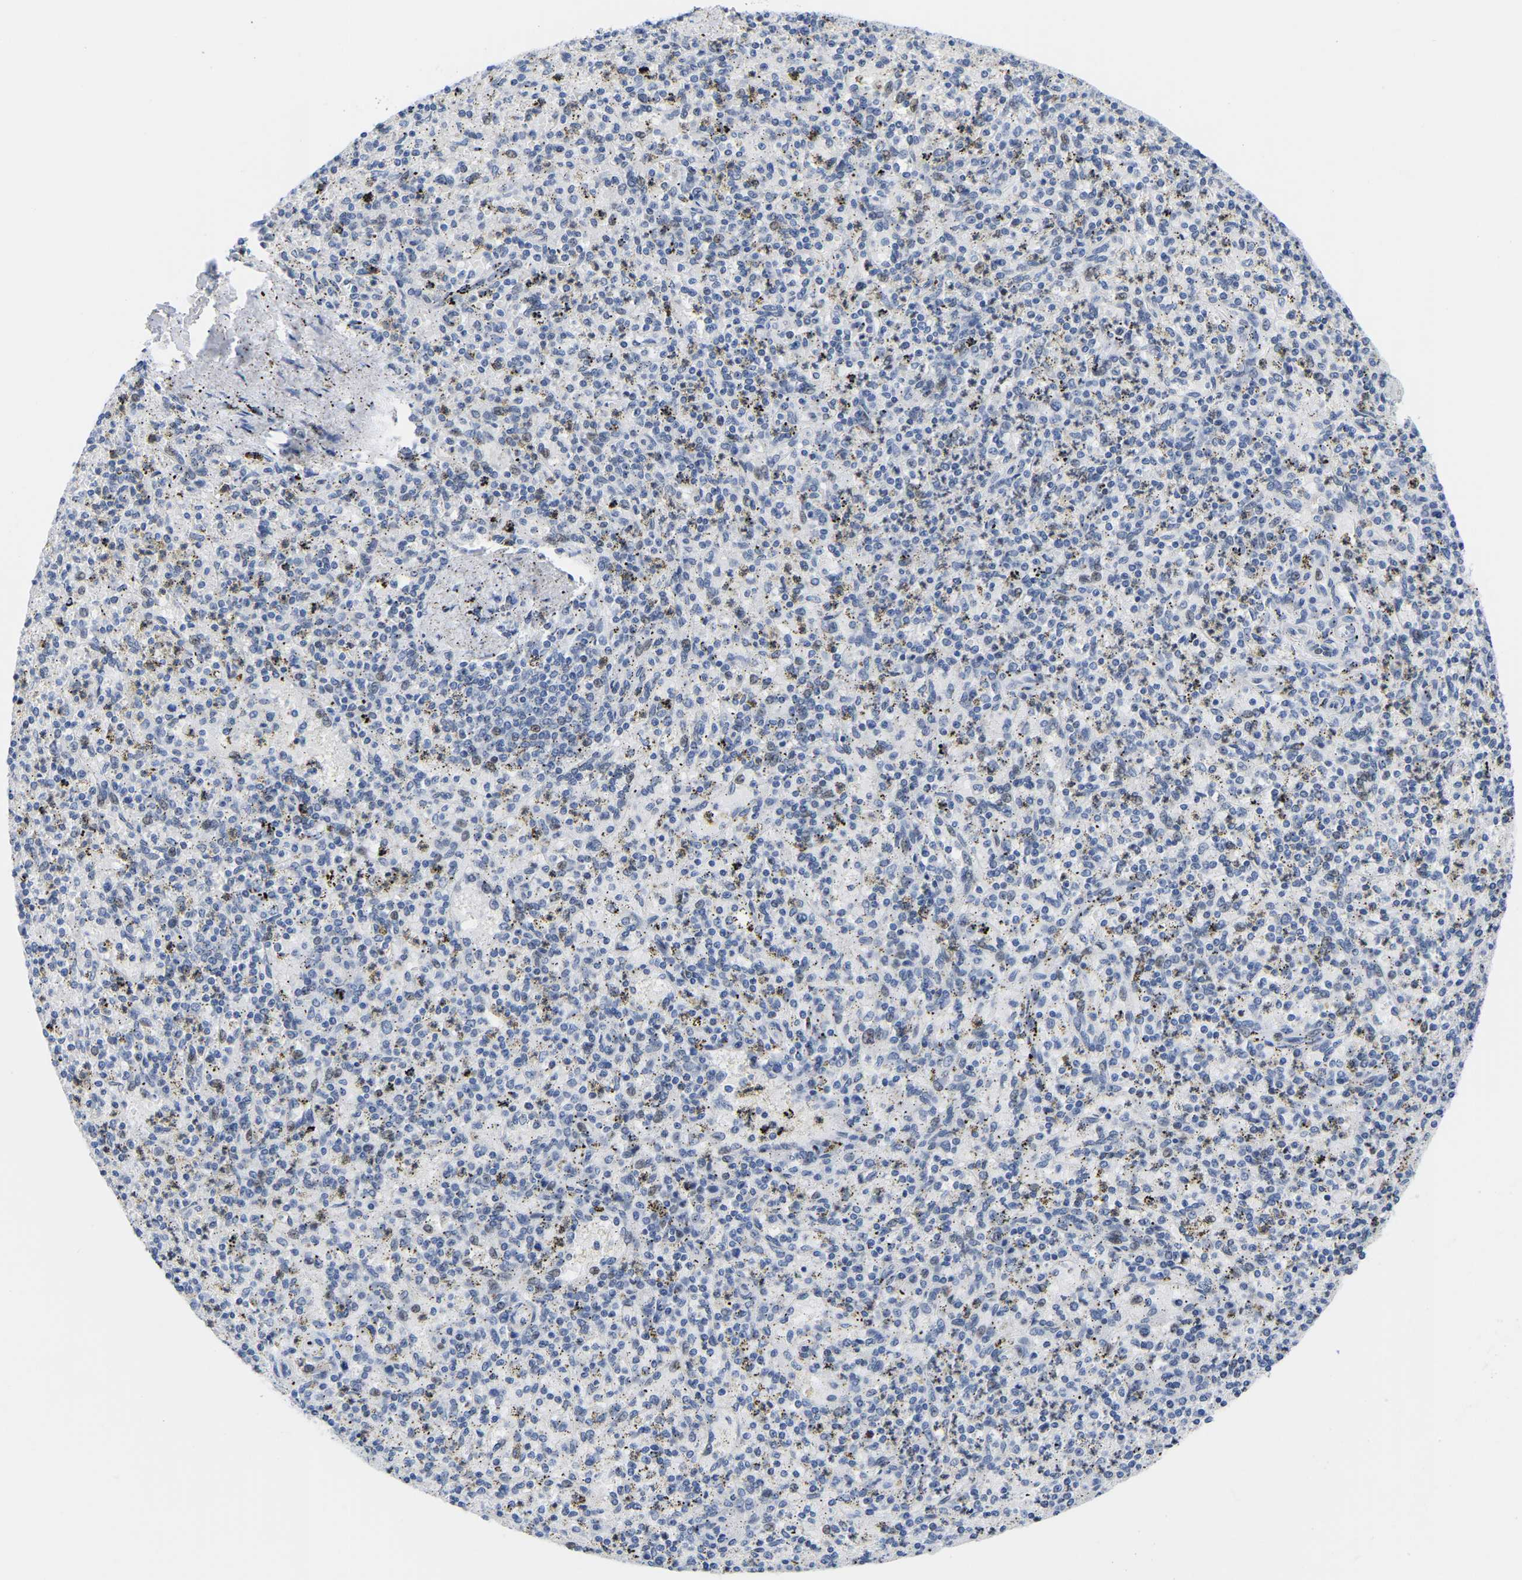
{"staining": {"intensity": "negative", "quantity": "none", "location": "none"}, "tissue": "spleen", "cell_type": "Cells in red pulp", "image_type": "normal", "snomed": [{"axis": "morphology", "description": "Normal tissue, NOS"}, {"axis": "topography", "description": "Spleen"}], "caption": "Image shows no protein staining in cells in red pulp of unremarkable spleen. (Brightfield microscopy of DAB (3,3'-diaminobenzidine) IHC at high magnification).", "gene": "UPK3A", "patient": {"sex": "male", "age": 72}}